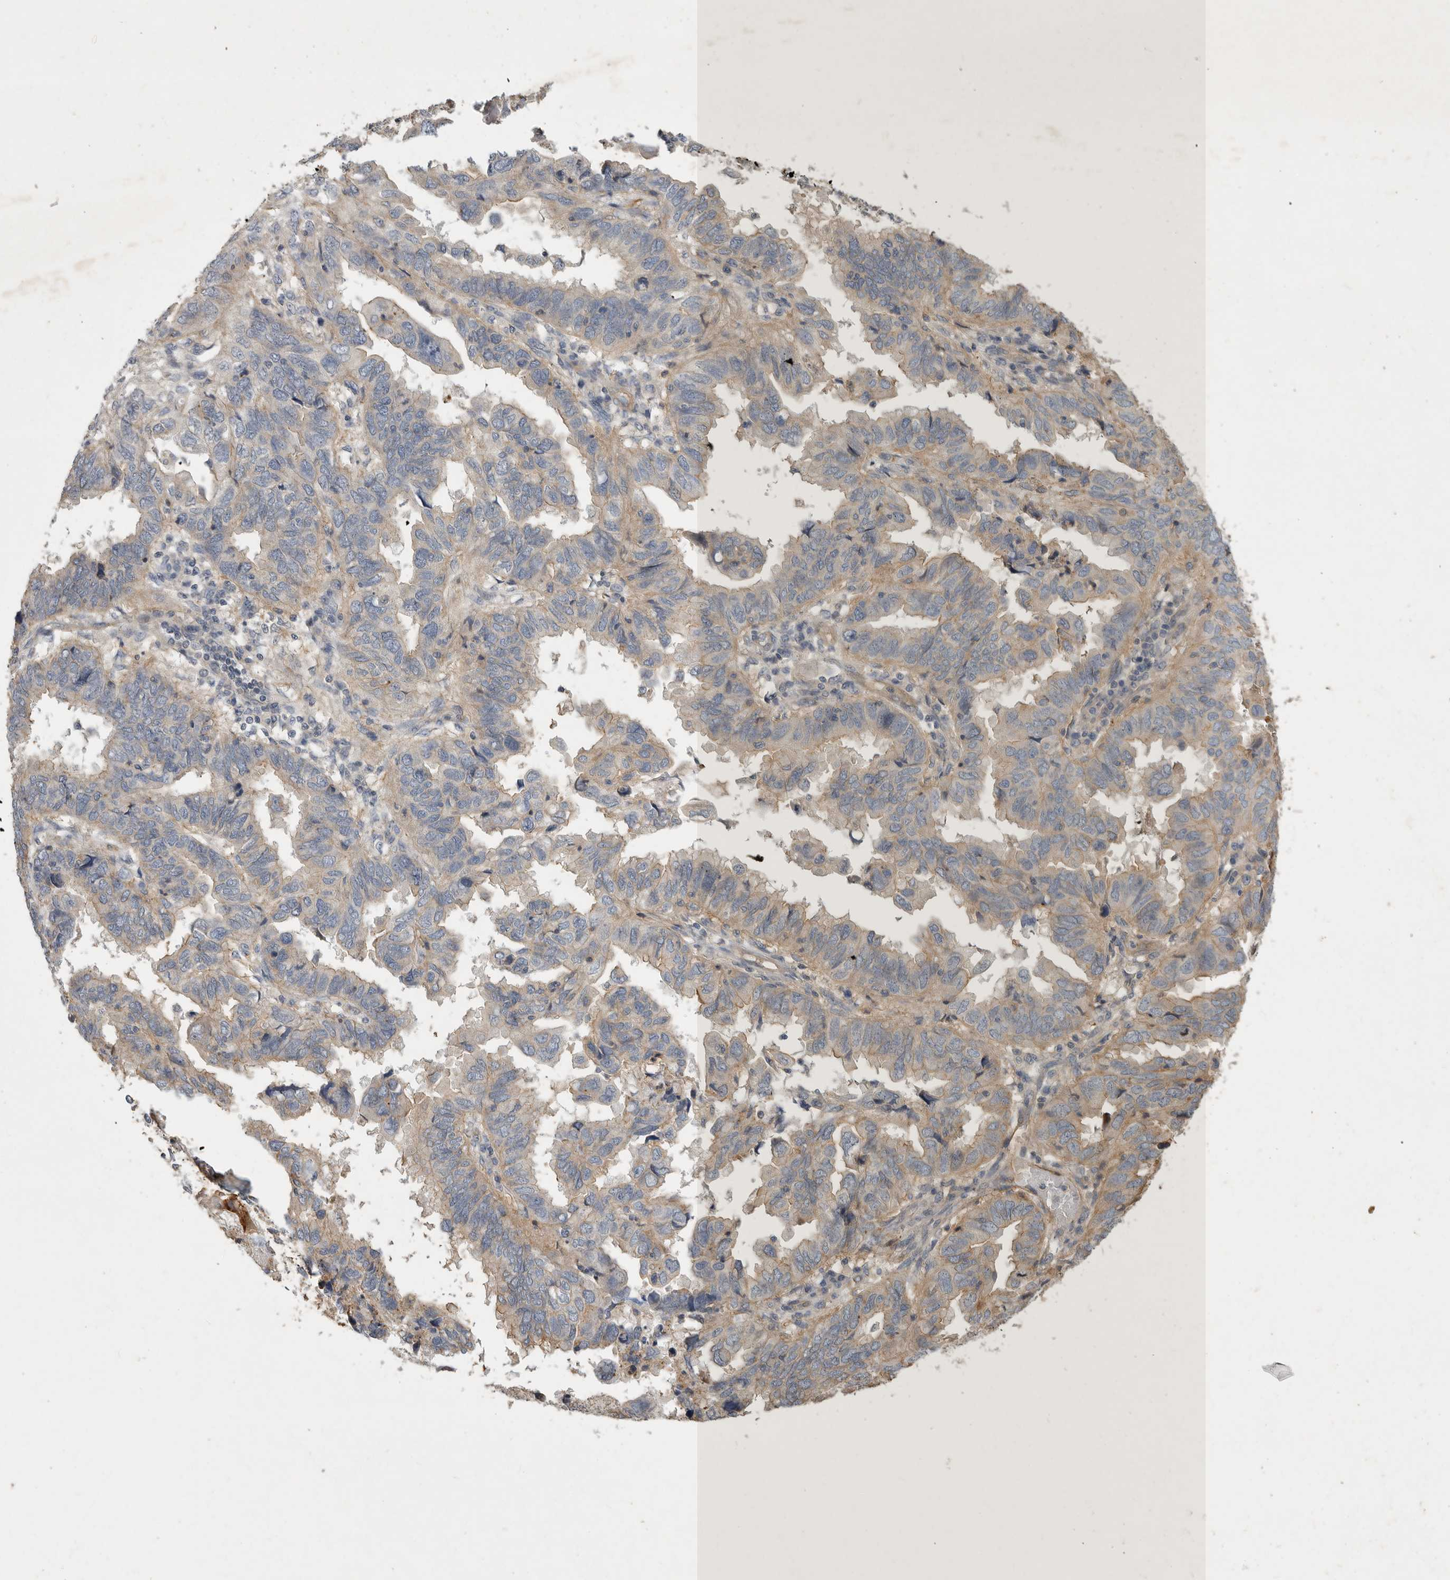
{"staining": {"intensity": "weak", "quantity": "25%-75%", "location": "cytoplasmic/membranous"}, "tissue": "endometrial cancer", "cell_type": "Tumor cells", "image_type": "cancer", "snomed": [{"axis": "morphology", "description": "Adenocarcinoma, NOS"}, {"axis": "topography", "description": "Uterus"}], "caption": "The image shows staining of endometrial cancer (adenocarcinoma), revealing weak cytoplasmic/membranous protein expression (brown color) within tumor cells.", "gene": "MLPH", "patient": {"sex": "female", "age": 77}}